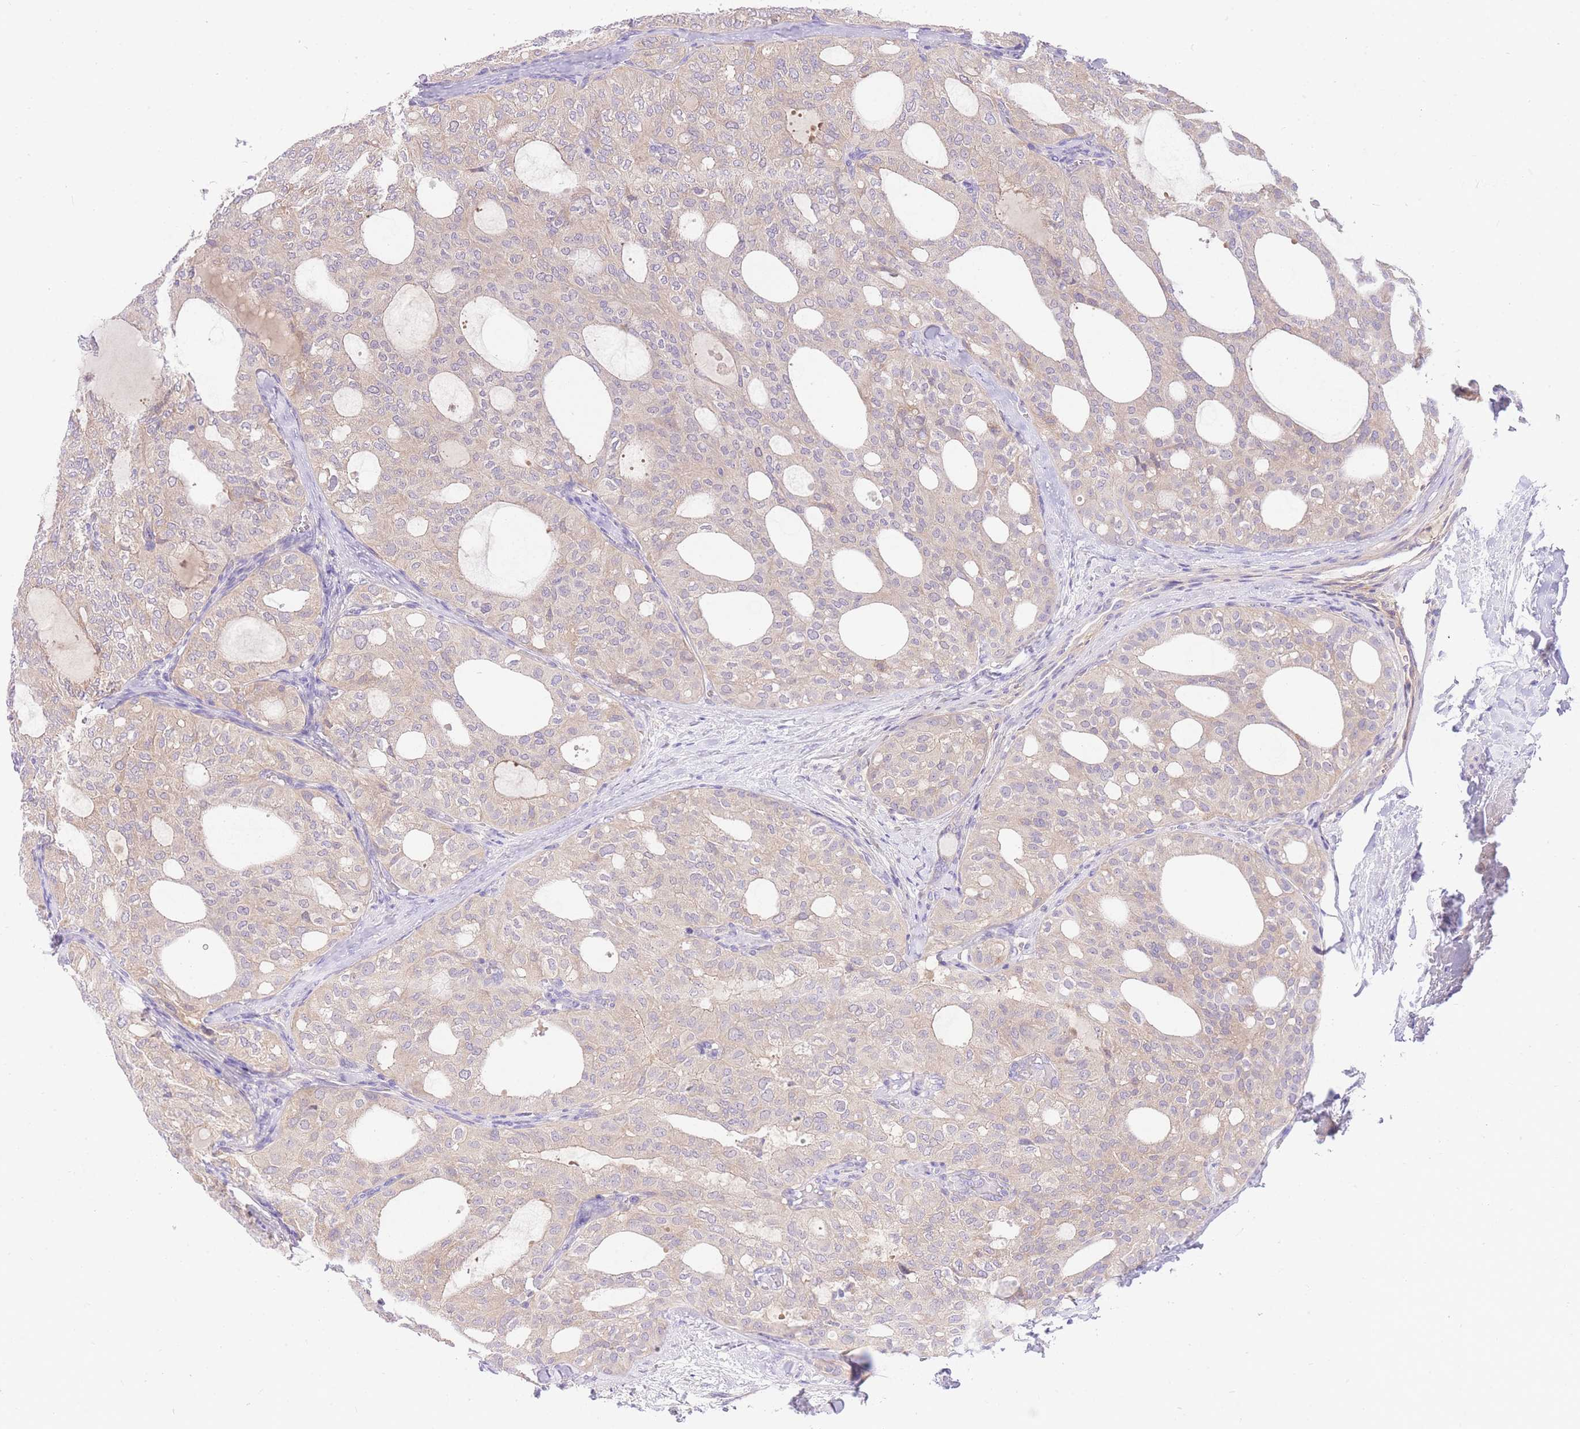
{"staining": {"intensity": "negative", "quantity": "none", "location": "none"}, "tissue": "thyroid cancer", "cell_type": "Tumor cells", "image_type": "cancer", "snomed": [{"axis": "morphology", "description": "Follicular adenoma carcinoma, NOS"}, {"axis": "topography", "description": "Thyroid gland"}], "caption": "Tumor cells show no significant staining in thyroid cancer.", "gene": "LIPH", "patient": {"sex": "male", "age": 75}}